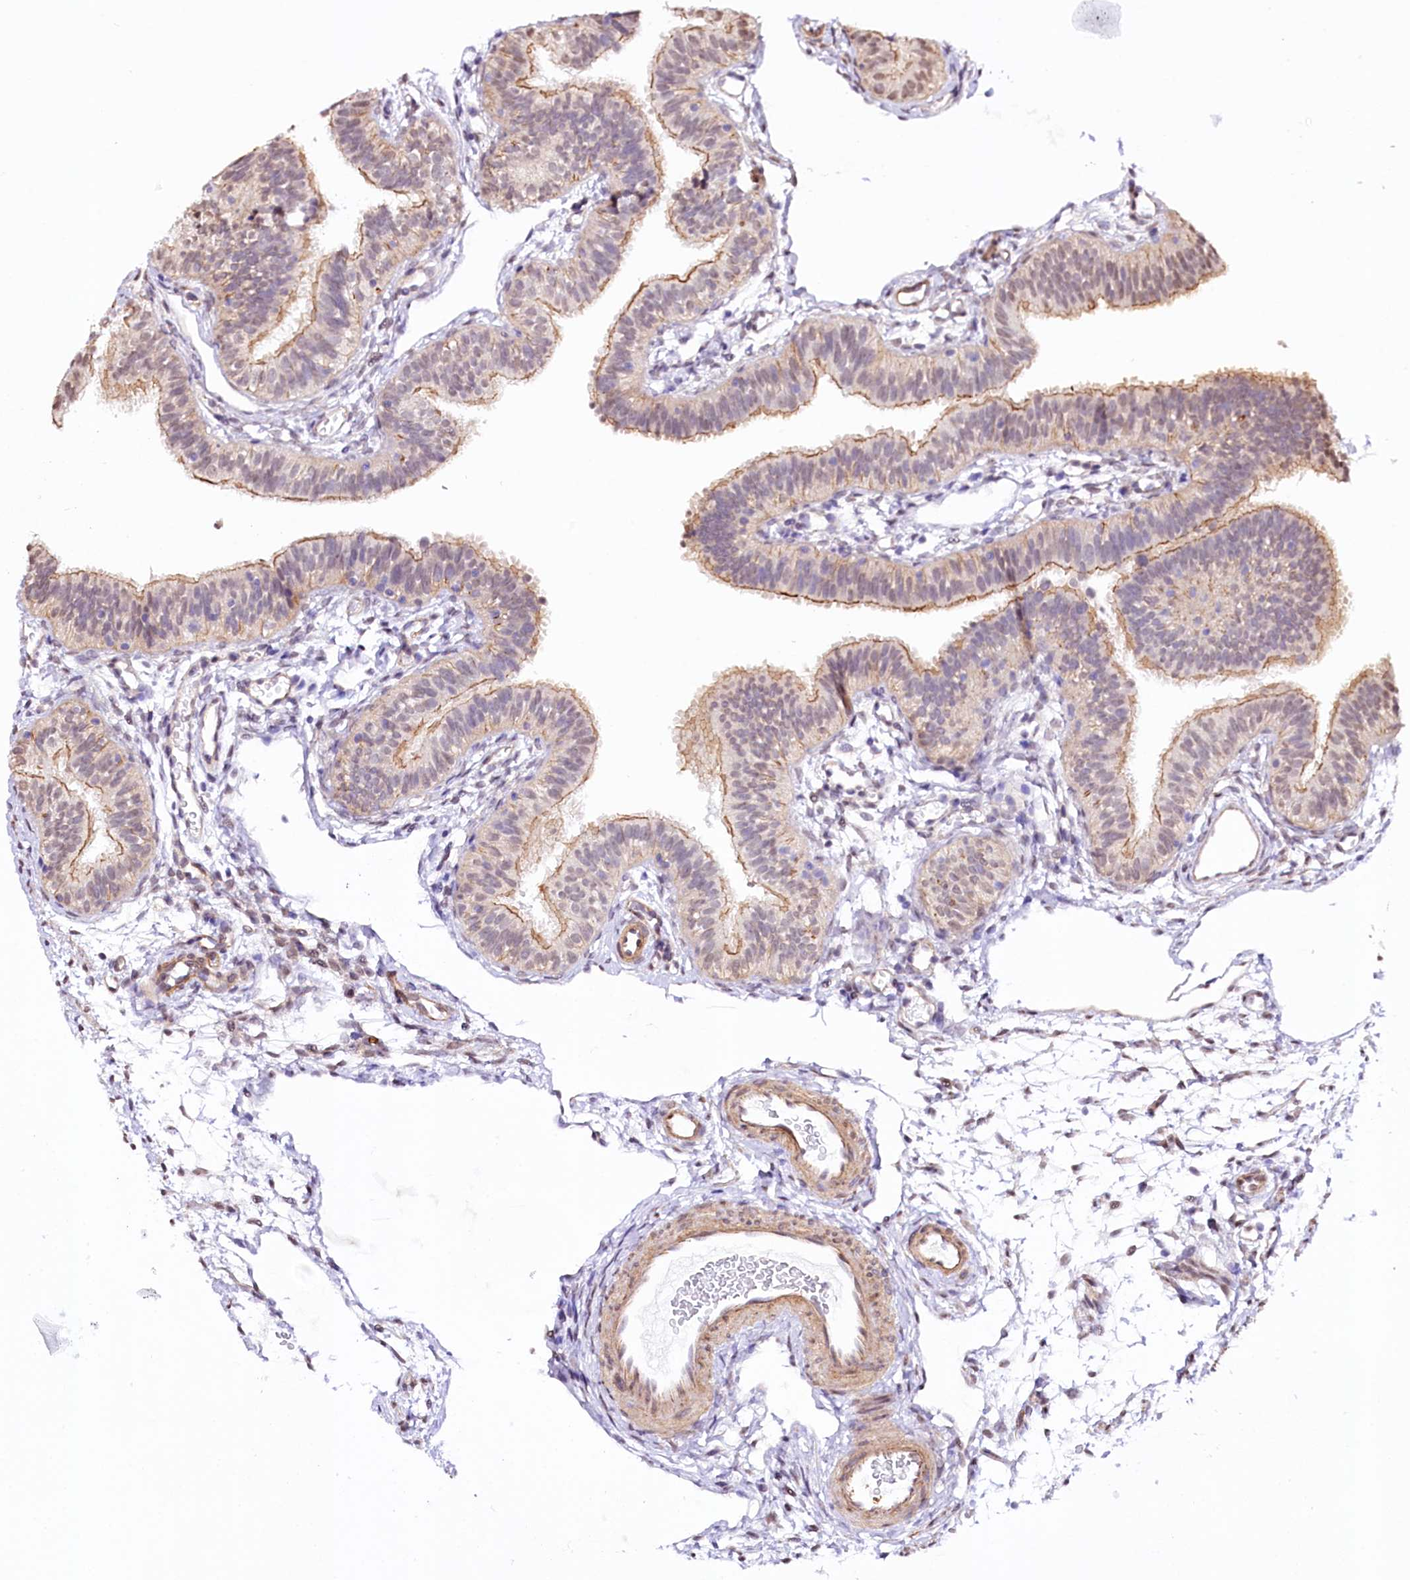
{"staining": {"intensity": "moderate", "quantity": ">75%", "location": "cytoplasmic/membranous"}, "tissue": "fallopian tube", "cell_type": "Glandular cells", "image_type": "normal", "snomed": [{"axis": "morphology", "description": "Normal tissue, NOS"}, {"axis": "topography", "description": "Fallopian tube"}], "caption": "Benign fallopian tube was stained to show a protein in brown. There is medium levels of moderate cytoplasmic/membranous staining in approximately >75% of glandular cells. (Stains: DAB in brown, nuclei in blue, Microscopy: brightfield microscopy at high magnification).", "gene": "ST7", "patient": {"sex": "female", "age": 35}}